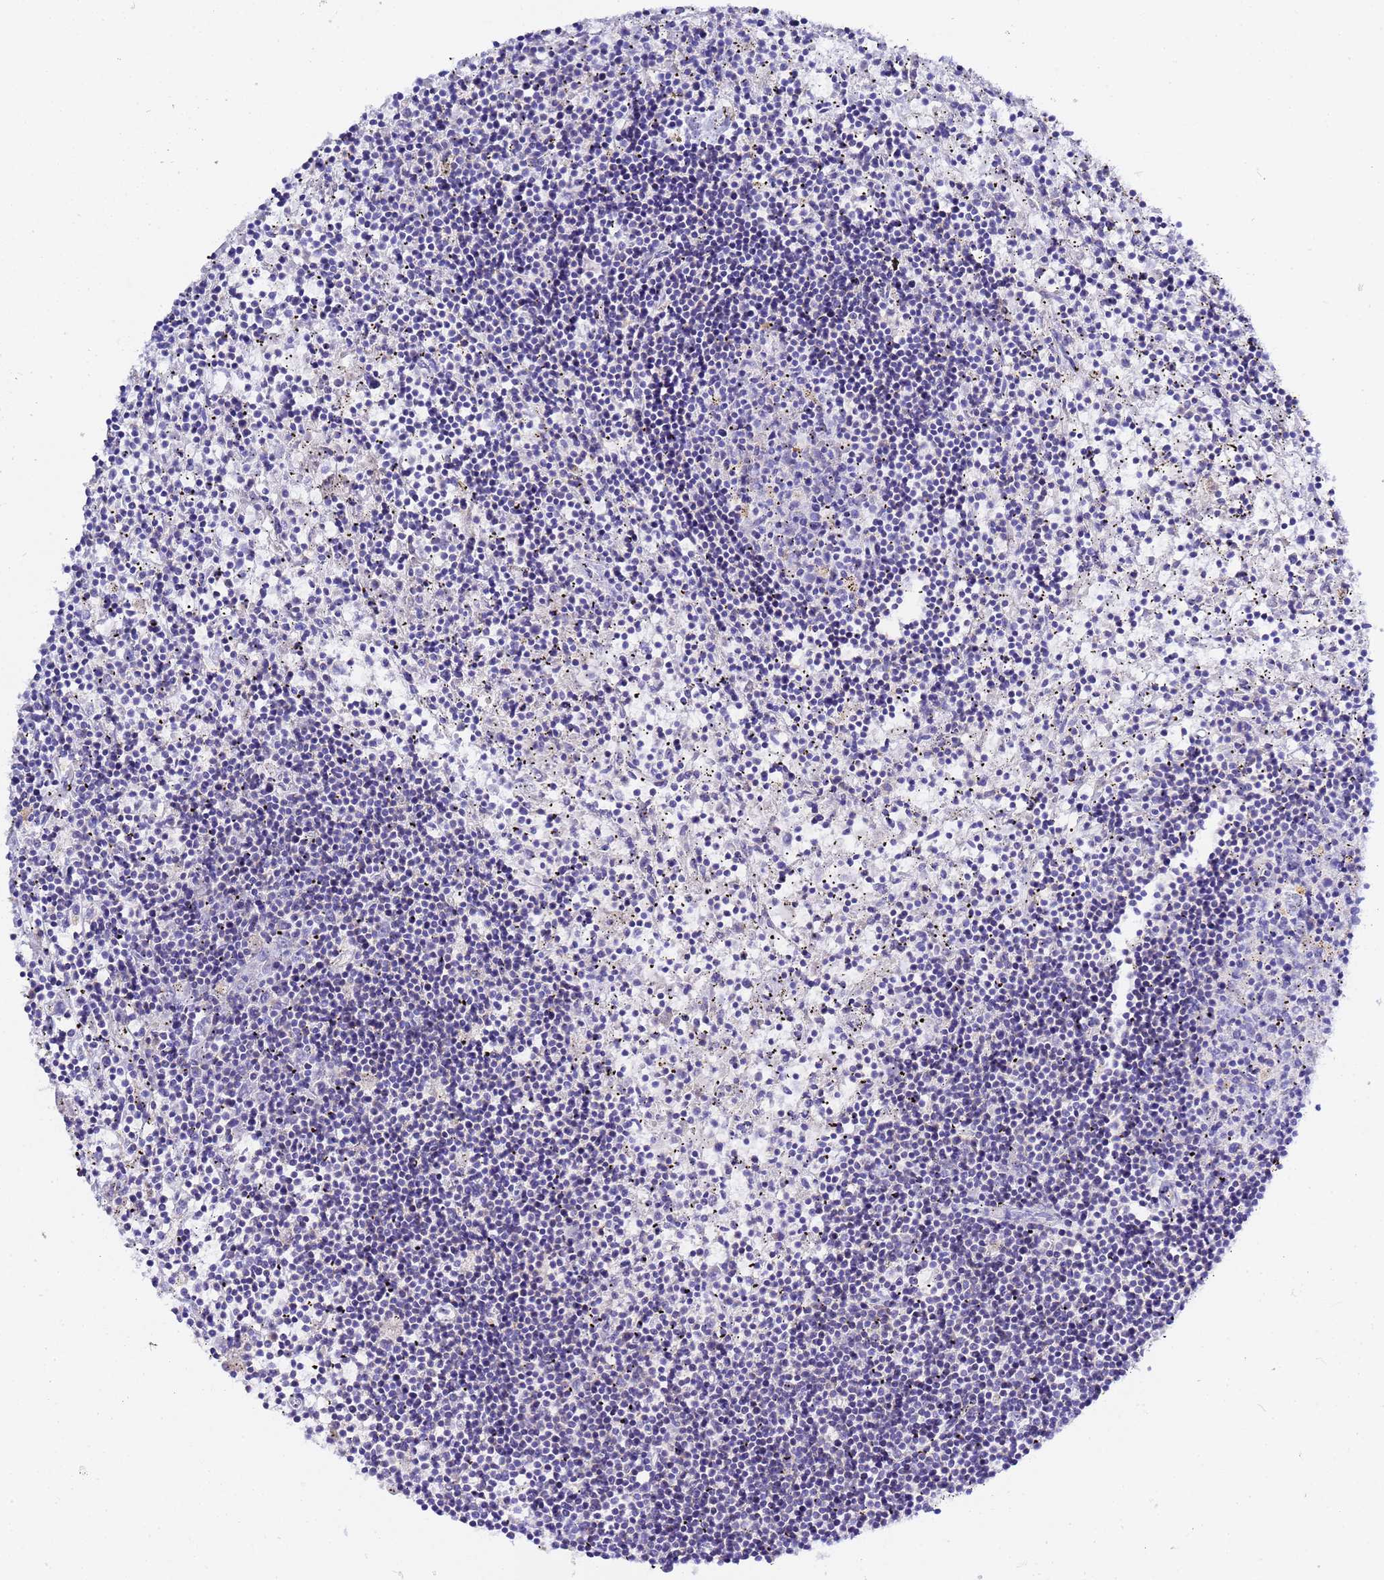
{"staining": {"intensity": "negative", "quantity": "none", "location": "none"}, "tissue": "lymphoma", "cell_type": "Tumor cells", "image_type": "cancer", "snomed": [{"axis": "morphology", "description": "Malignant lymphoma, non-Hodgkin's type, Low grade"}, {"axis": "topography", "description": "Spleen"}], "caption": "Malignant lymphoma, non-Hodgkin's type (low-grade) was stained to show a protein in brown. There is no significant staining in tumor cells.", "gene": "VTI1B", "patient": {"sex": "male", "age": 76}}